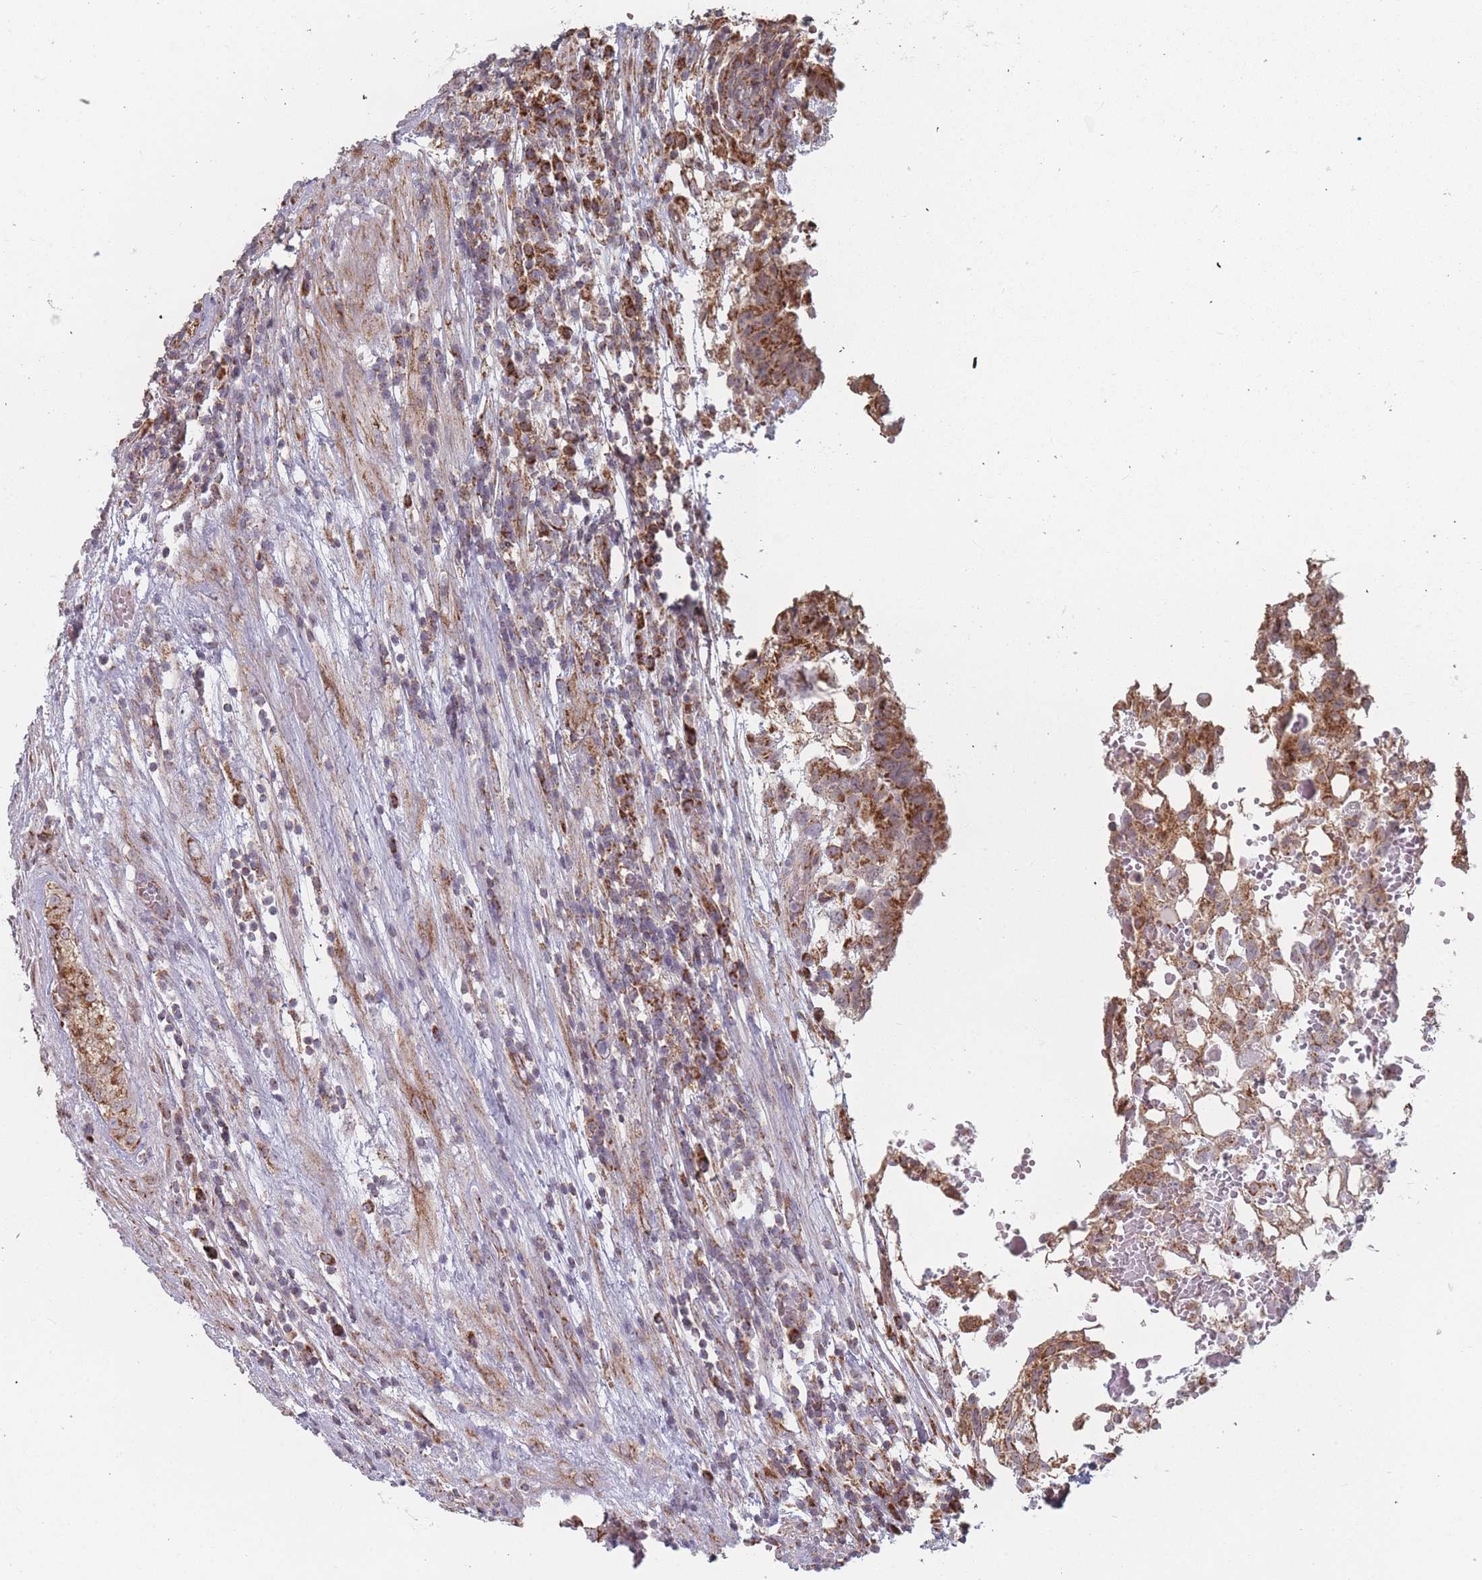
{"staining": {"intensity": "moderate", "quantity": ">75%", "location": "cytoplasmic/membranous"}, "tissue": "testis cancer", "cell_type": "Tumor cells", "image_type": "cancer", "snomed": [{"axis": "morphology", "description": "Normal tissue, NOS"}, {"axis": "morphology", "description": "Carcinoma, Embryonal, NOS"}, {"axis": "topography", "description": "Testis"}], "caption": "Tumor cells exhibit medium levels of moderate cytoplasmic/membranous positivity in approximately >75% of cells in testis embryonal carcinoma.", "gene": "PSMB3", "patient": {"sex": "male", "age": 32}}